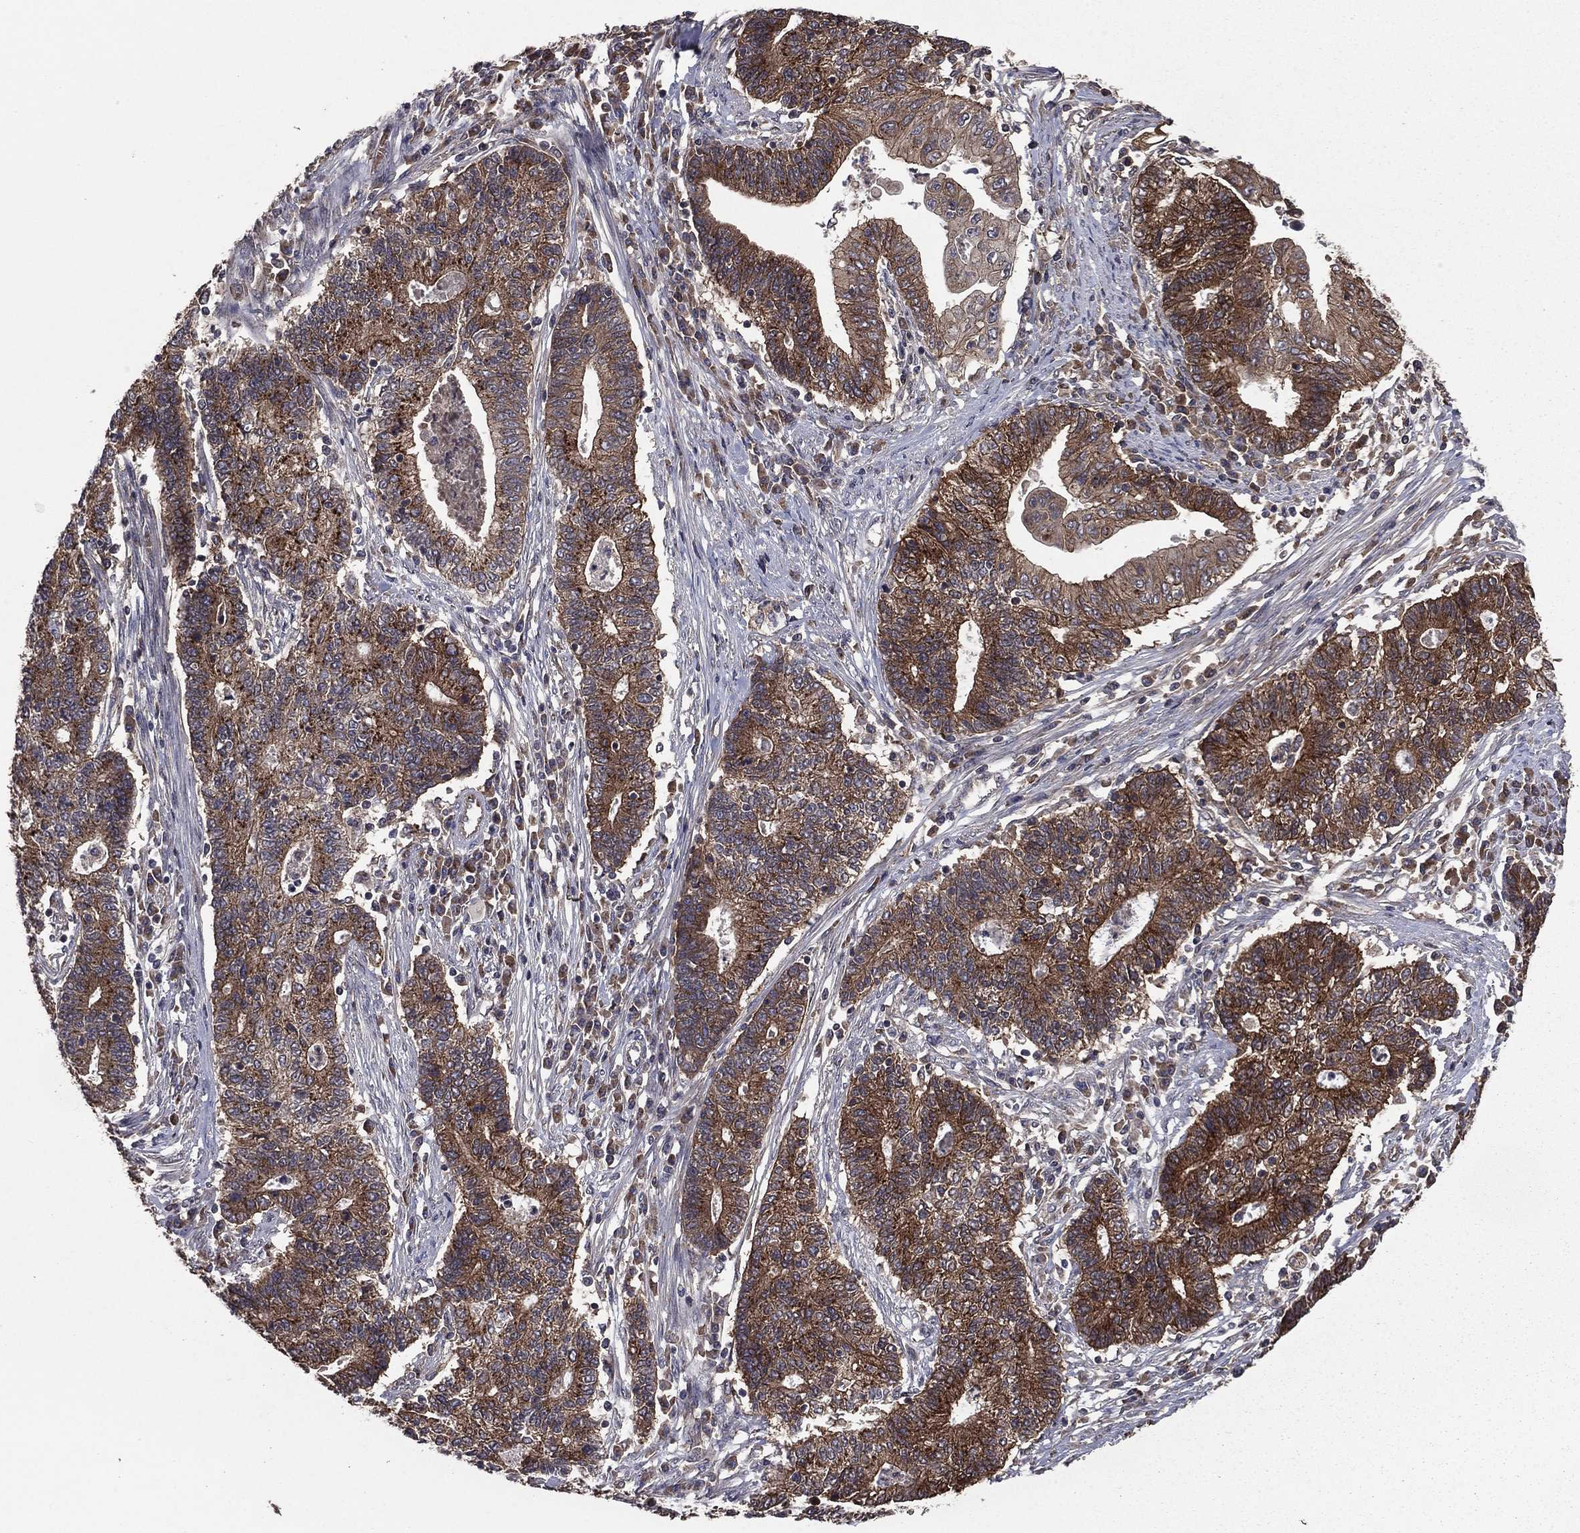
{"staining": {"intensity": "strong", "quantity": ">75%", "location": "cytoplasmic/membranous"}, "tissue": "endometrial cancer", "cell_type": "Tumor cells", "image_type": "cancer", "snomed": [{"axis": "morphology", "description": "Adenocarcinoma, NOS"}, {"axis": "topography", "description": "Uterus"}, {"axis": "topography", "description": "Endometrium"}], "caption": "Immunohistochemistry of endometrial cancer (adenocarcinoma) displays high levels of strong cytoplasmic/membranous positivity in about >75% of tumor cells. (Brightfield microscopy of DAB IHC at high magnification).", "gene": "CERT1", "patient": {"sex": "female", "age": 54}}